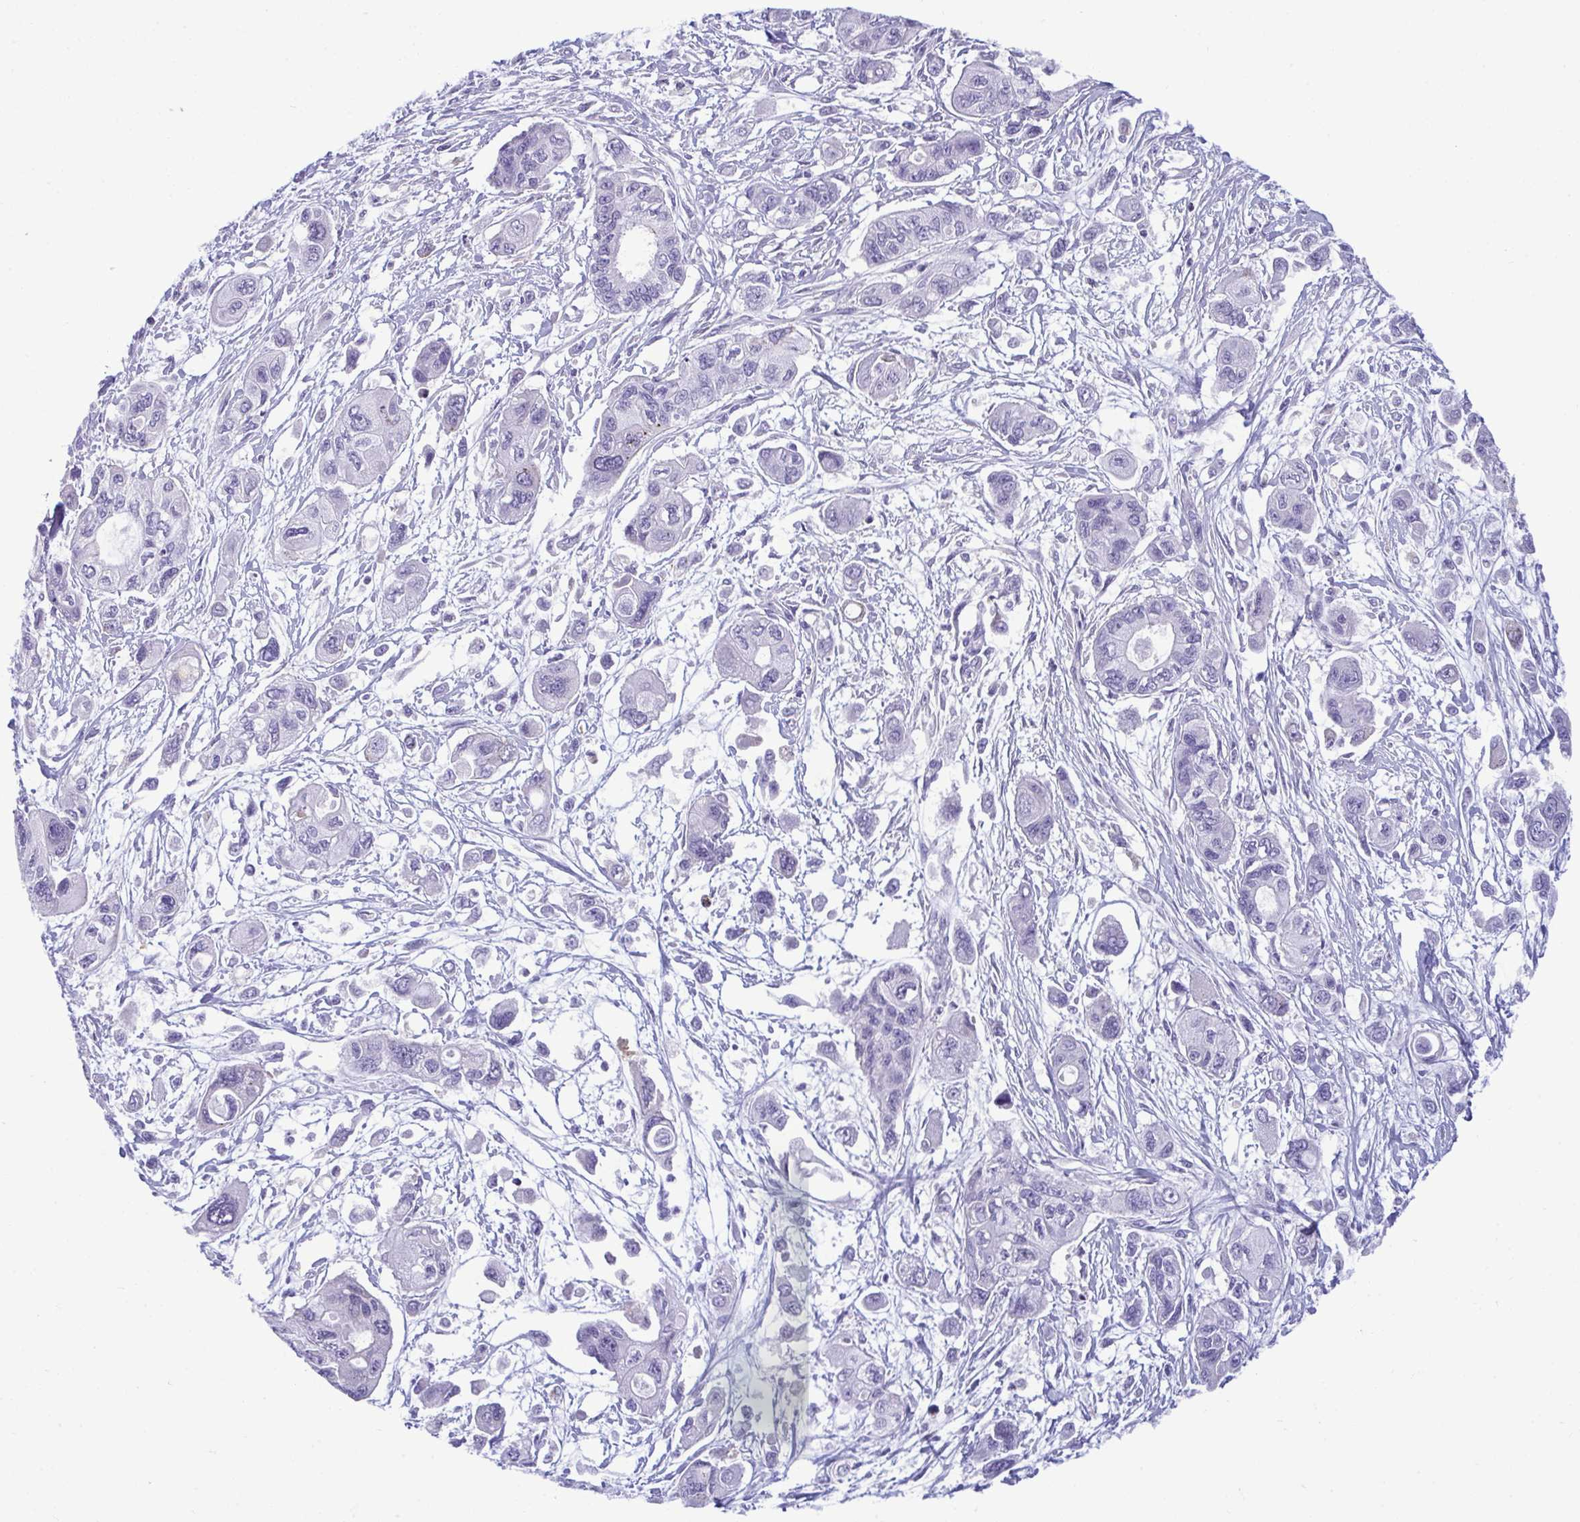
{"staining": {"intensity": "negative", "quantity": "none", "location": "none"}, "tissue": "pancreatic cancer", "cell_type": "Tumor cells", "image_type": "cancer", "snomed": [{"axis": "morphology", "description": "Adenocarcinoma, NOS"}, {"axis": "topography", "description": "Pancreas"}], "caption": "Human pancreatic adenocarcinoma stained for a protein using immunohistochemistry (IHC) shows no positivity in tumor cells.", "gene": "RGPD5", "patient": {"sex": "female", "age": 47}}